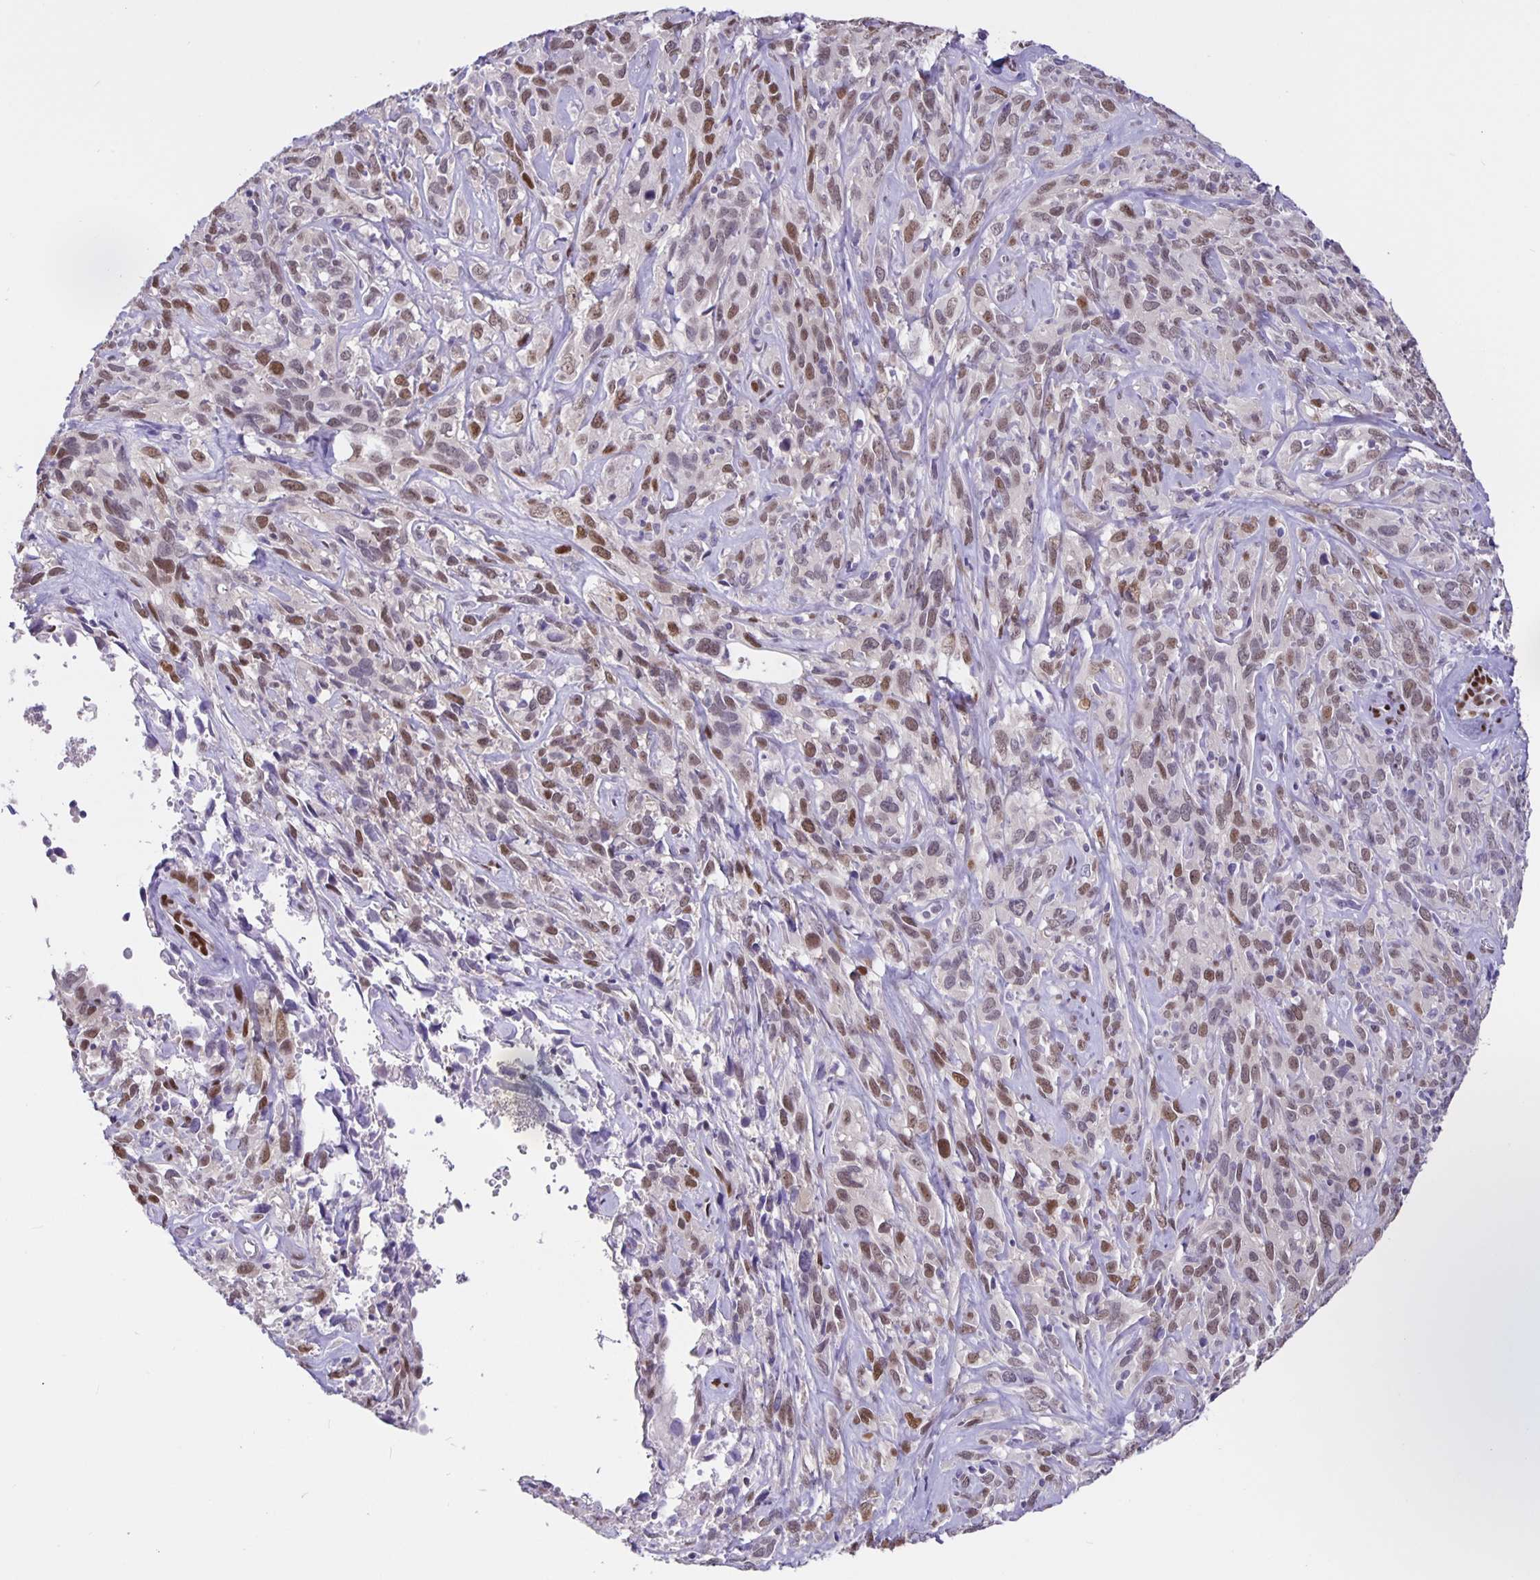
{"staining": {"intensity": "moderate", "quantity": ">75%", "location": "nuclear"}, "tissue": "cervical cancer", "cell_type": "Tumor cells", "image_type": "cancer", "snomed": [{"axis": "morphology", "description": "Normal tissue, NOS"}, {"axis": "morphology", "description": "Squamous cell carcinoma, NOS"}, {"axis": "topography", "description": "Cervix"}], "caption": "High-power microscopy captured an immunohistochemistry (IHC) micrograph of cervical cancer, revealing moderate nuclear staining in about >75% of tumor cells. The protein is shown in brown color, while the nuclei are stained blue.", "gene": "FOSL2", "patient": {"sex": "female", "age": 51}}